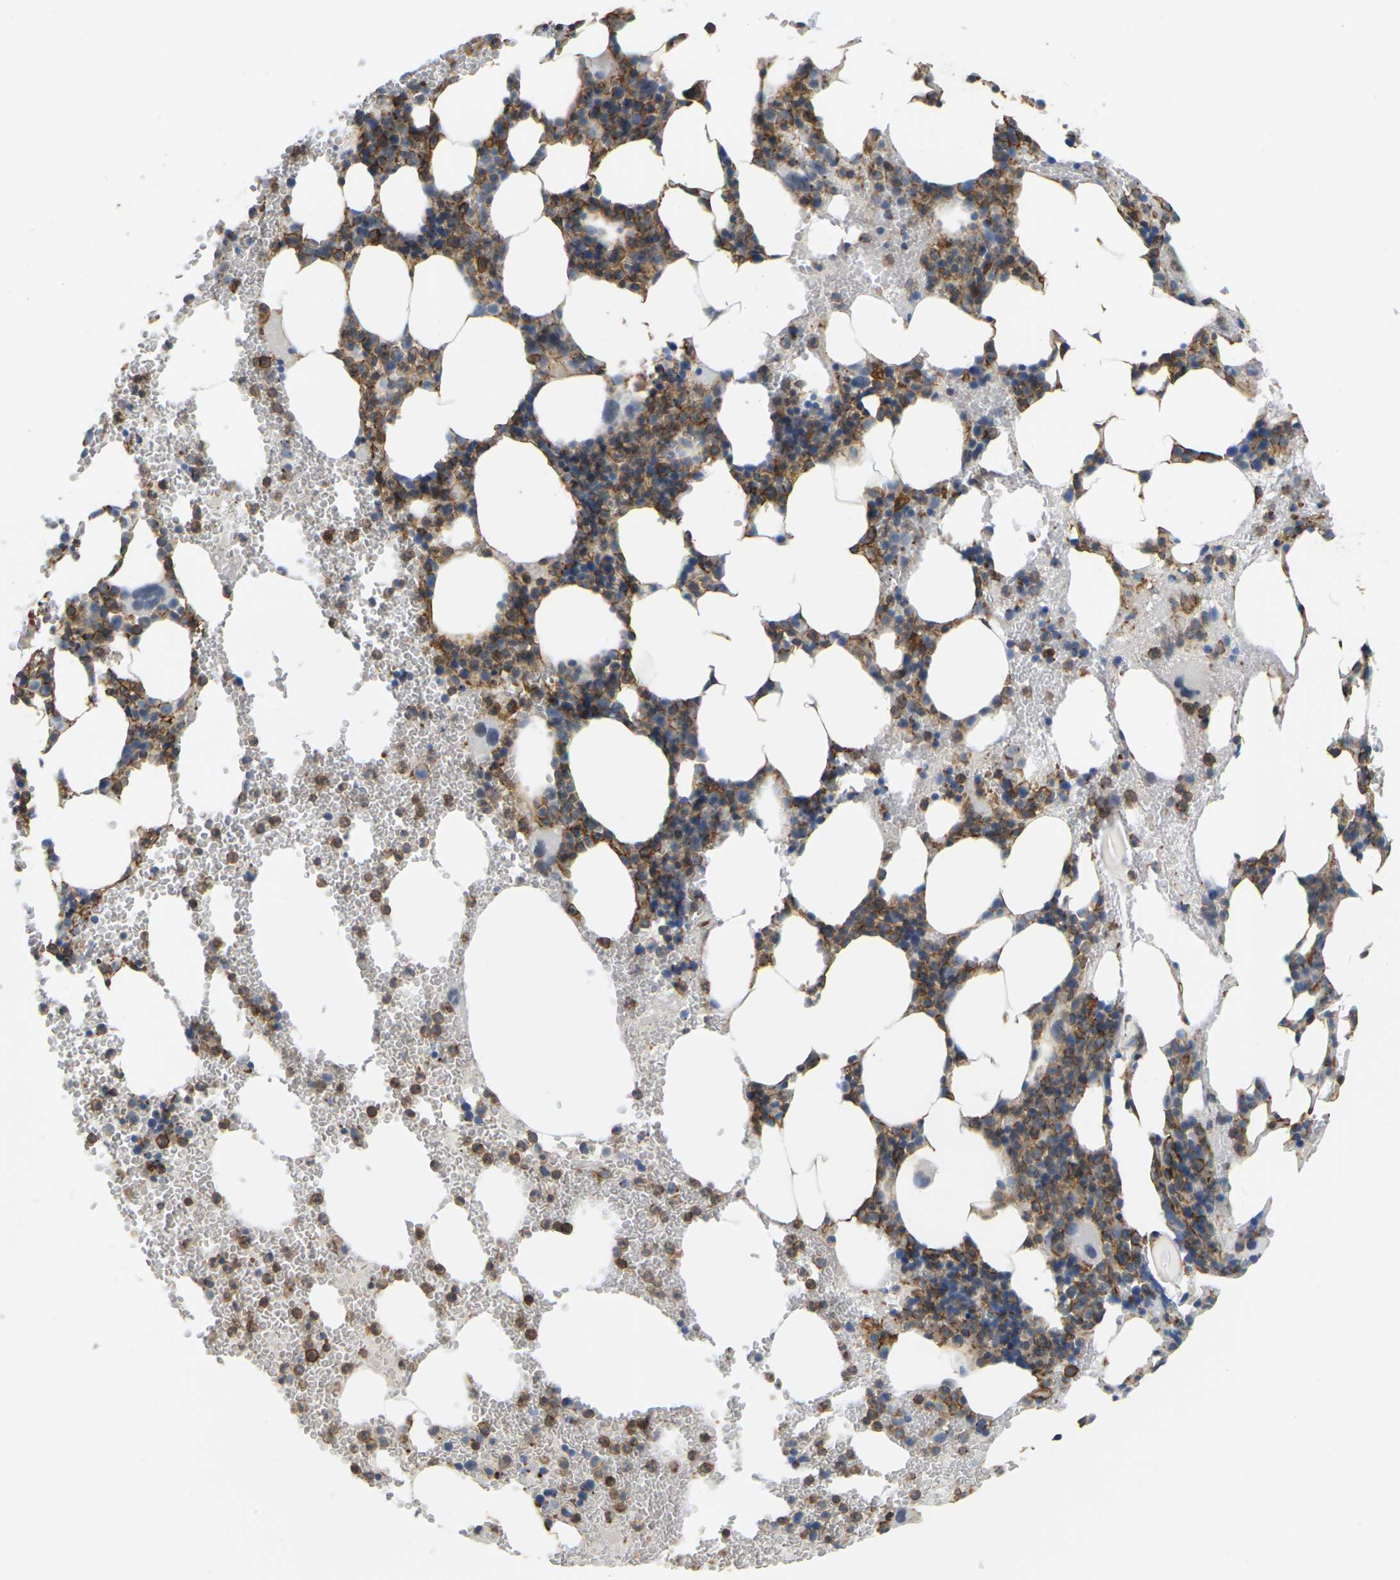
{"staining": {"intensity": "moderate", "quantity": ">75%", "location": "cytoplasmic/membranous"}, "tissue": "bone marrow", "cell_type": "Hematopoietic cells", "image_type": "normal", "snomed": [{"axis": "morphology", "description": "Normal tissue, NOS"}, {"axis": "morphology", "description": "Inflammation, NOS"}, {"axis": "topography", "description": "Bone marrow"}], "caption": "Immunohistochemical staining of unremarkable bone marrow shows medium levels of moderate cytoplasmic/membranous positivity in about >75% of hematopoietic cells.", "gene": "IQGAP1", "patient": {"sex": "female", "age": 76}}